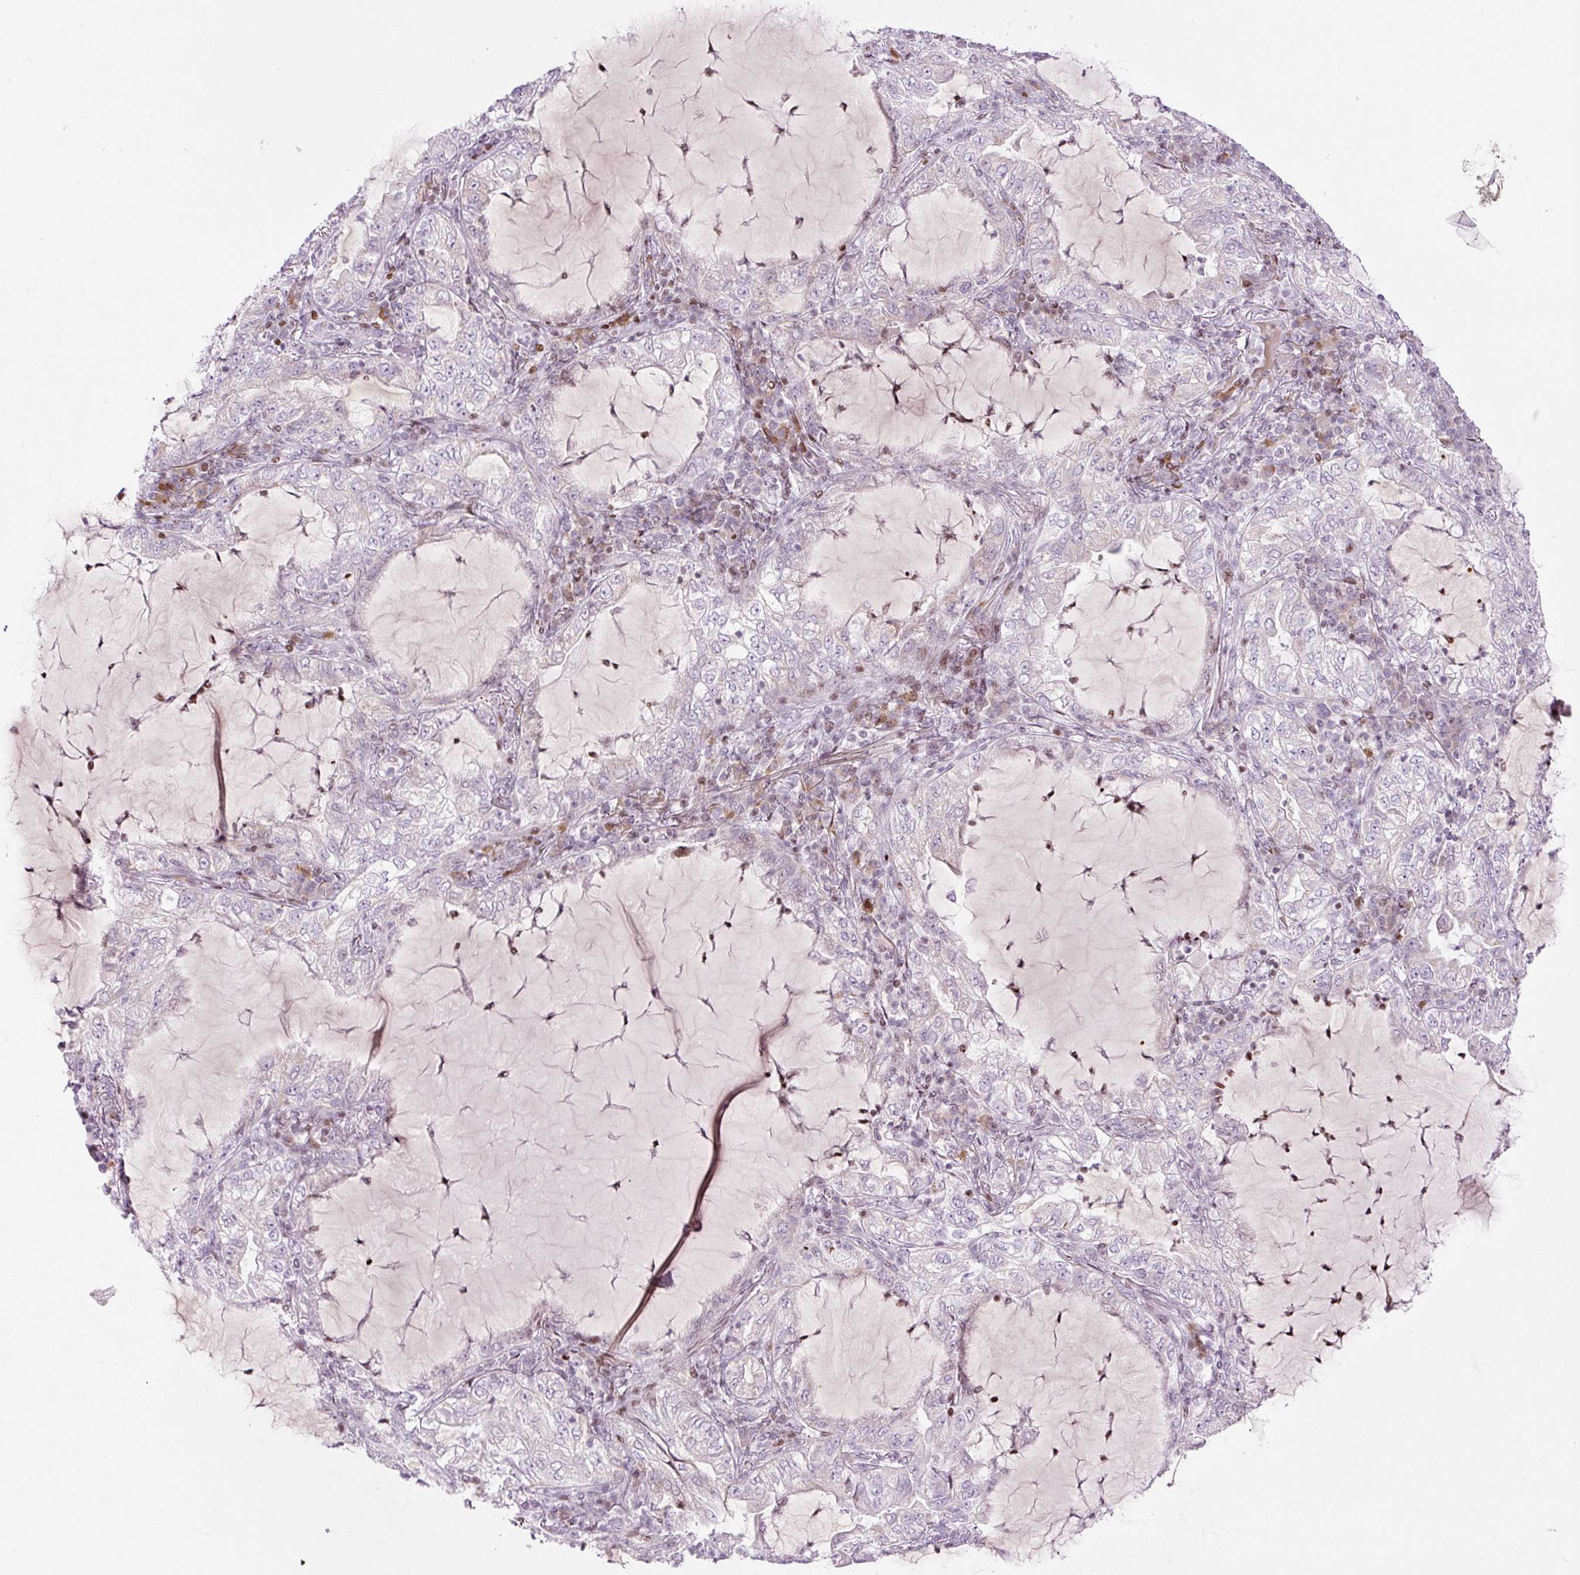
{"staining": {"intensity": "negative", "quantity": "none", "location": "none"}, "tissue": "lung cancer", "cell_type": "Tumor cells", "image_type": "cancer", "snomed": [{"axis": "morphology", "description": "Adenocarcinoma, NOS"}, {"axis": "topography", "description": "Lung"}], "caption": "Lung adenocarcinoma stained for a protein using immunohistochemistry (IHC) exhibits no expression tumor cells.", "gene": "TMEM177", "patient": {"sex": "female", "age": 73}}